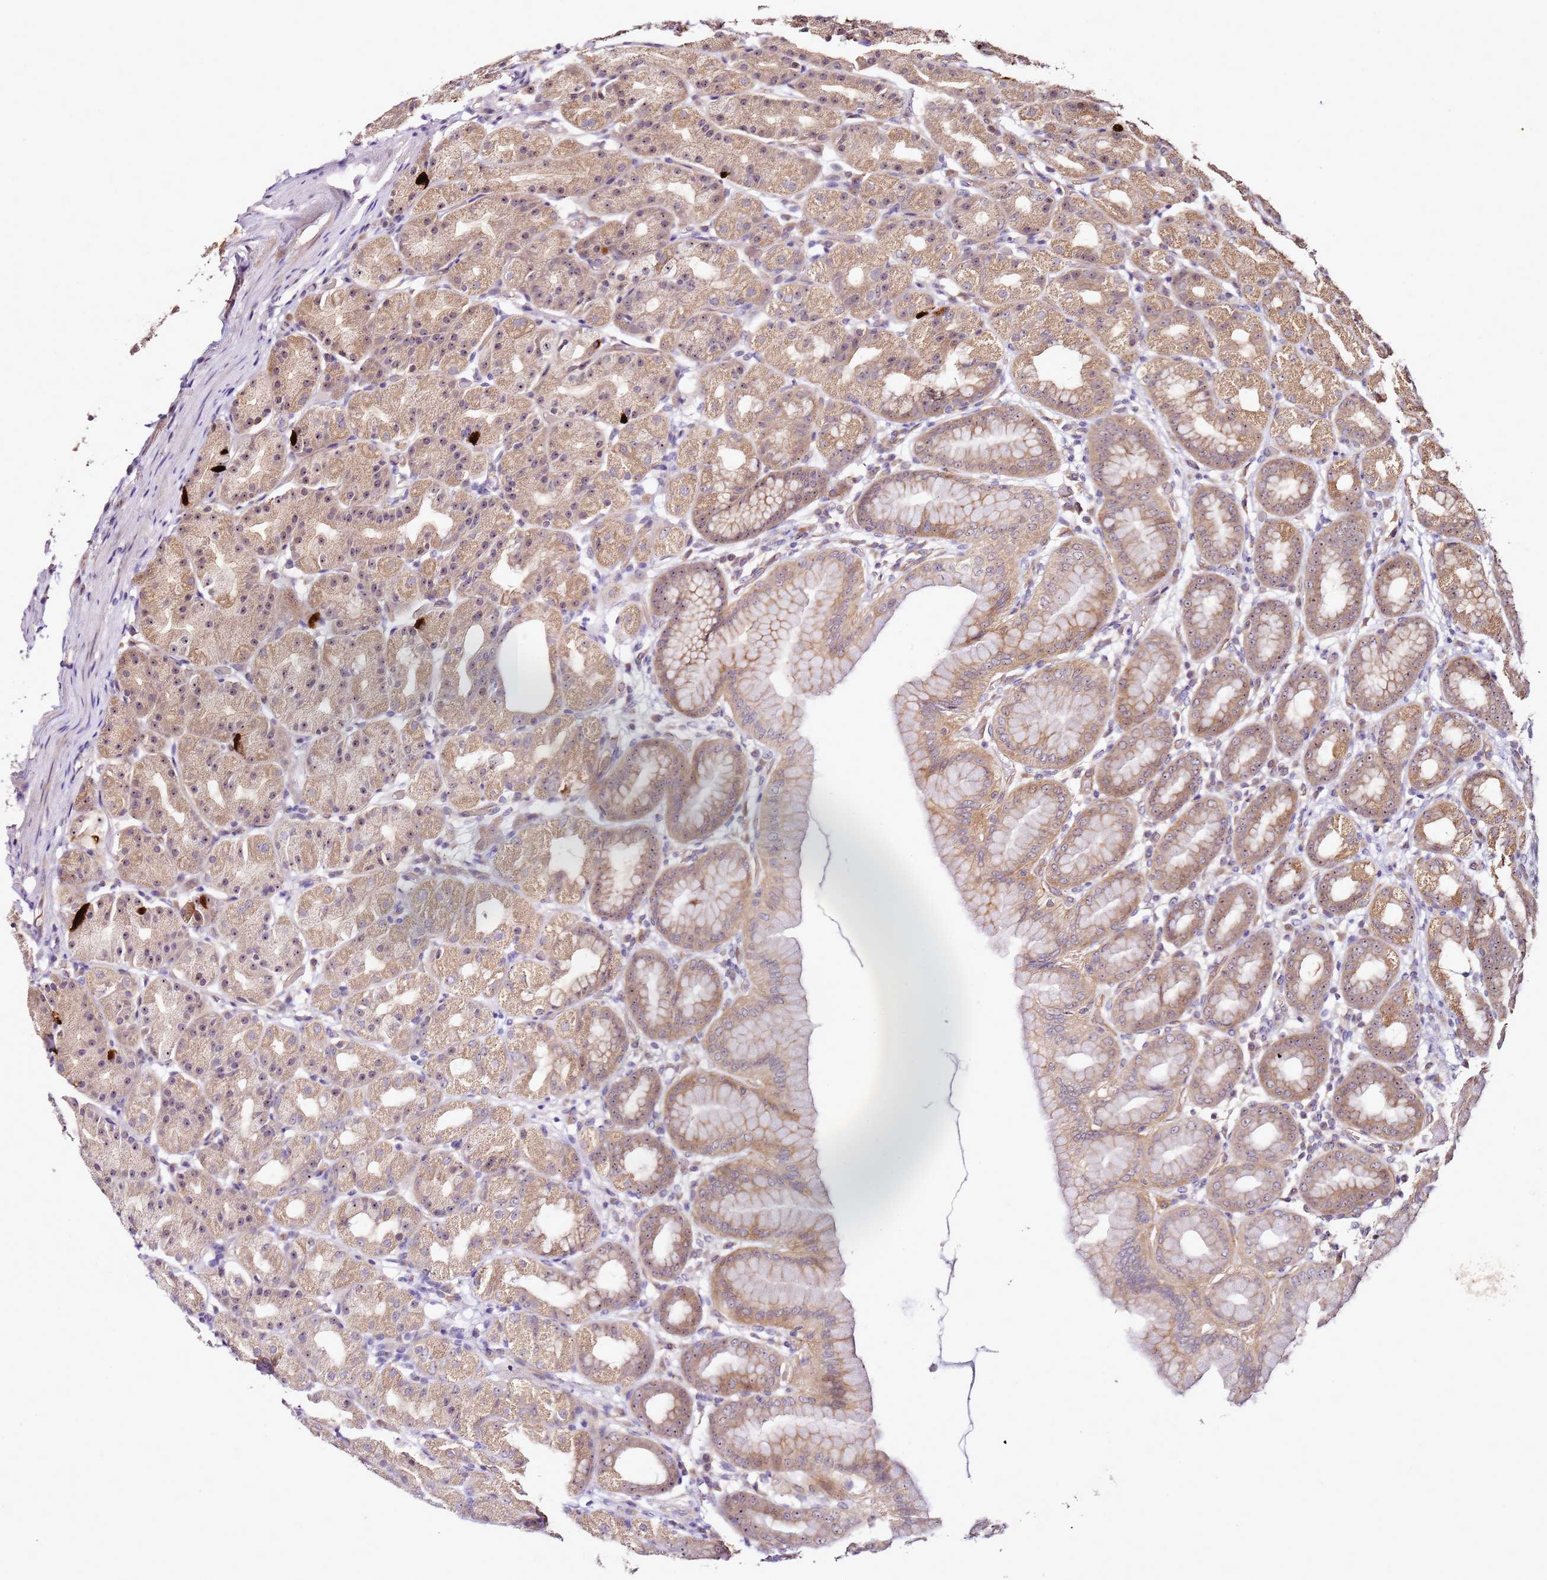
{"staining": {"intensity": "moderate", "quantity": "25%-75%", "location": "cytoplasmic/membranous,nuclear"}, "tissue": "stomach", "cell_type": "Glandular cells", "image_type": "normal", "snomed": [{"axis": "morphology", "description": "Normal tissue, NOS"}, {"axis": "topography", "description": "Stomach, upper"}], "caption": "A brown stain shows moderate cytoplasmic/membranous,nuclear positivity of a protein in glandular cells of normal human stomach. The protein is stained brown, and the nuclei are stained in blue (DAB (3,3'-diaminobenzidine) IHC with brightfield microscopy, high magnification).", "gene": "DDX27", "patient": {"sex": "male", "age": 68}}